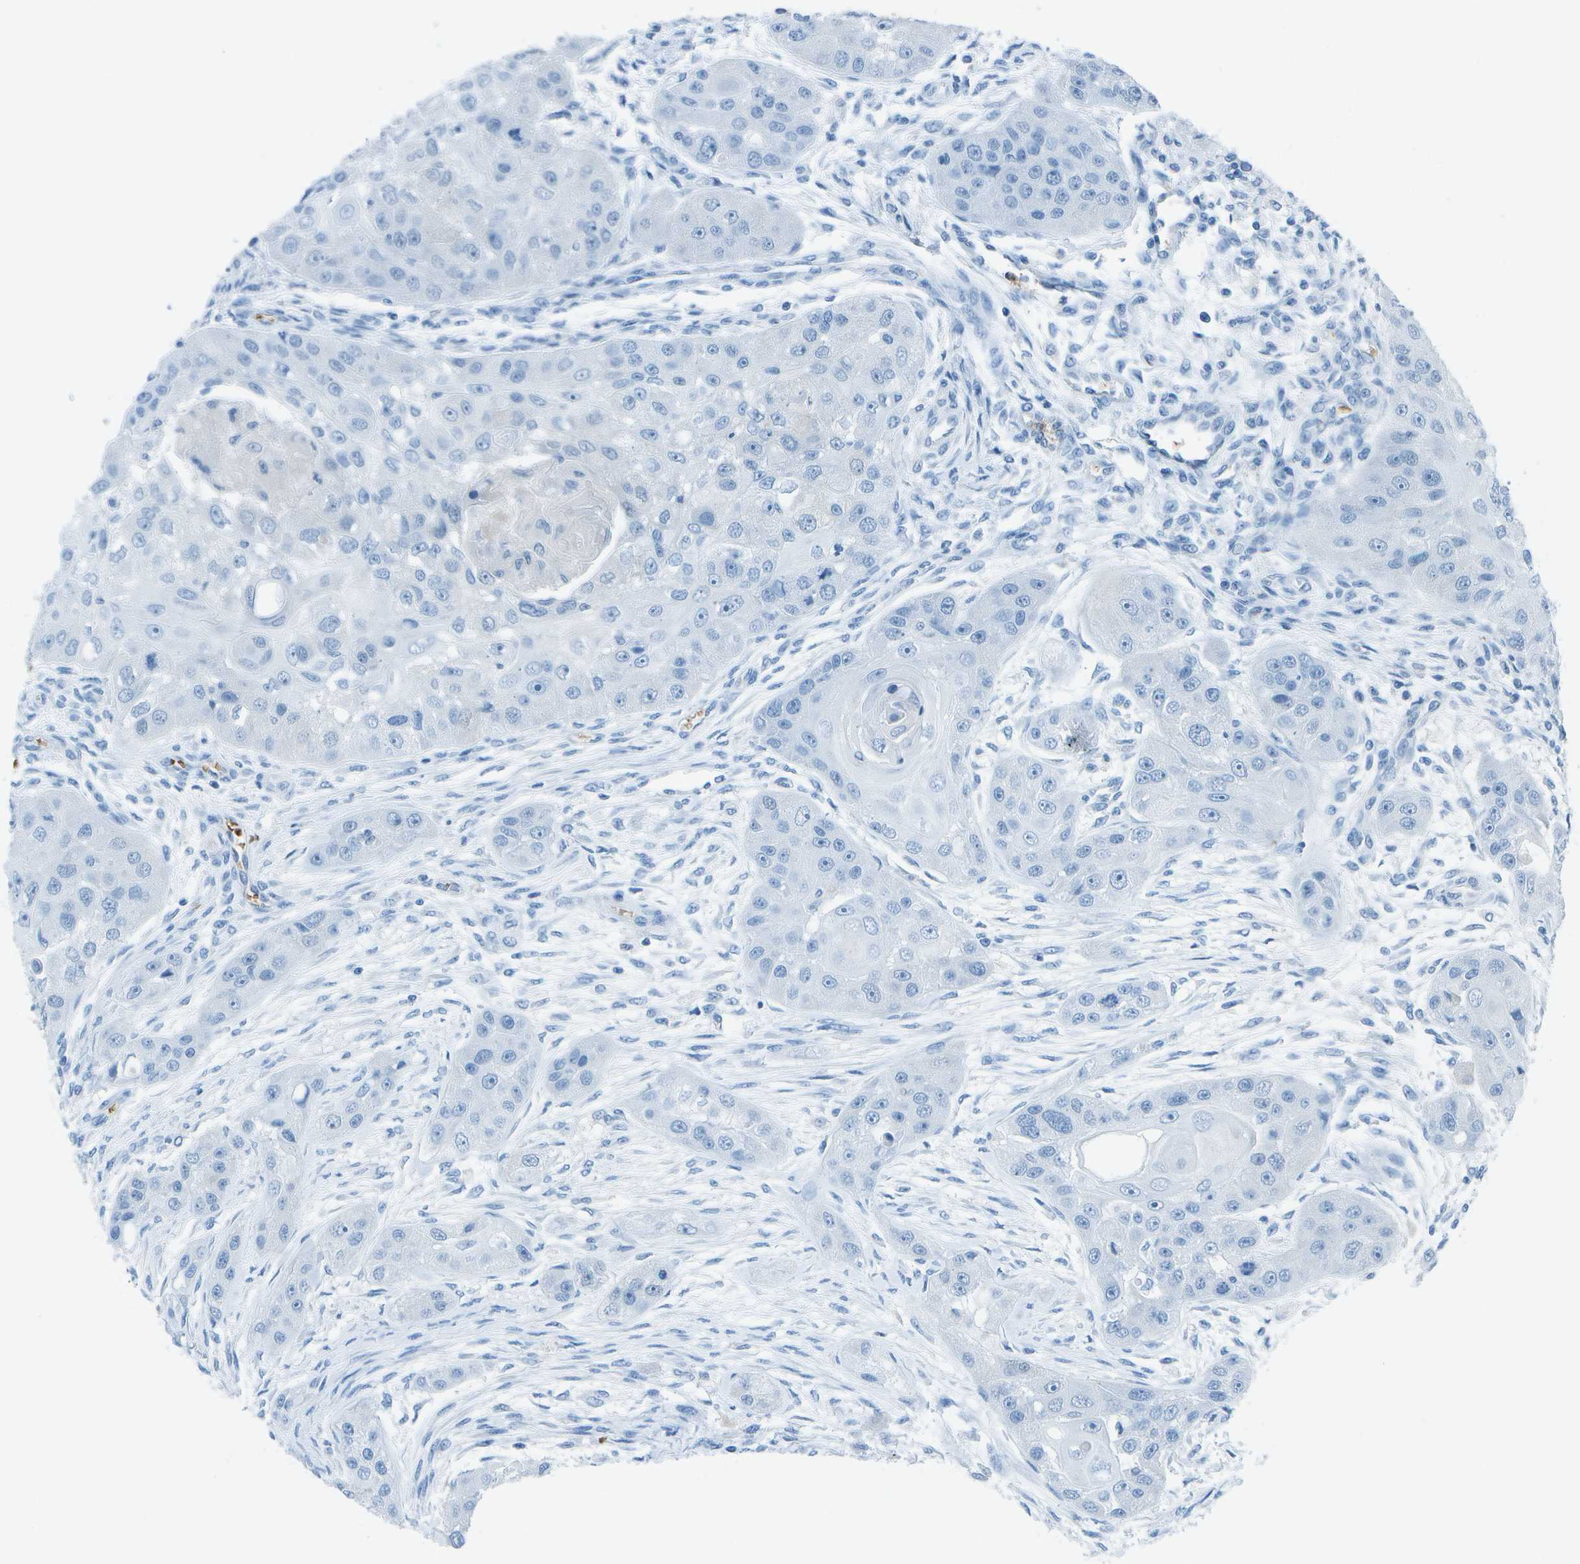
{"staining": {"intensity": "negative", "quantity": "none", "location": "none"}, "tissue": "head and neck cancer", "cell_type": "Tumor cells", "image_type": "cancer", "snomed": [{"axis": "morphology", "description": "Normal tissue, NOS"}, {"axis": "morphology", "description": "Squamous cell carcinoma, NOS"}, {"axis": "topography", "description": "Skeletal muscle"}, {"axis": "topography", "description": "Head-Neck"}], "caption": "Tumor cells are negative for protein expression in human head and neck cancer.", "gene": "ASL", "patient": {"sex": "male", "age": 51}}